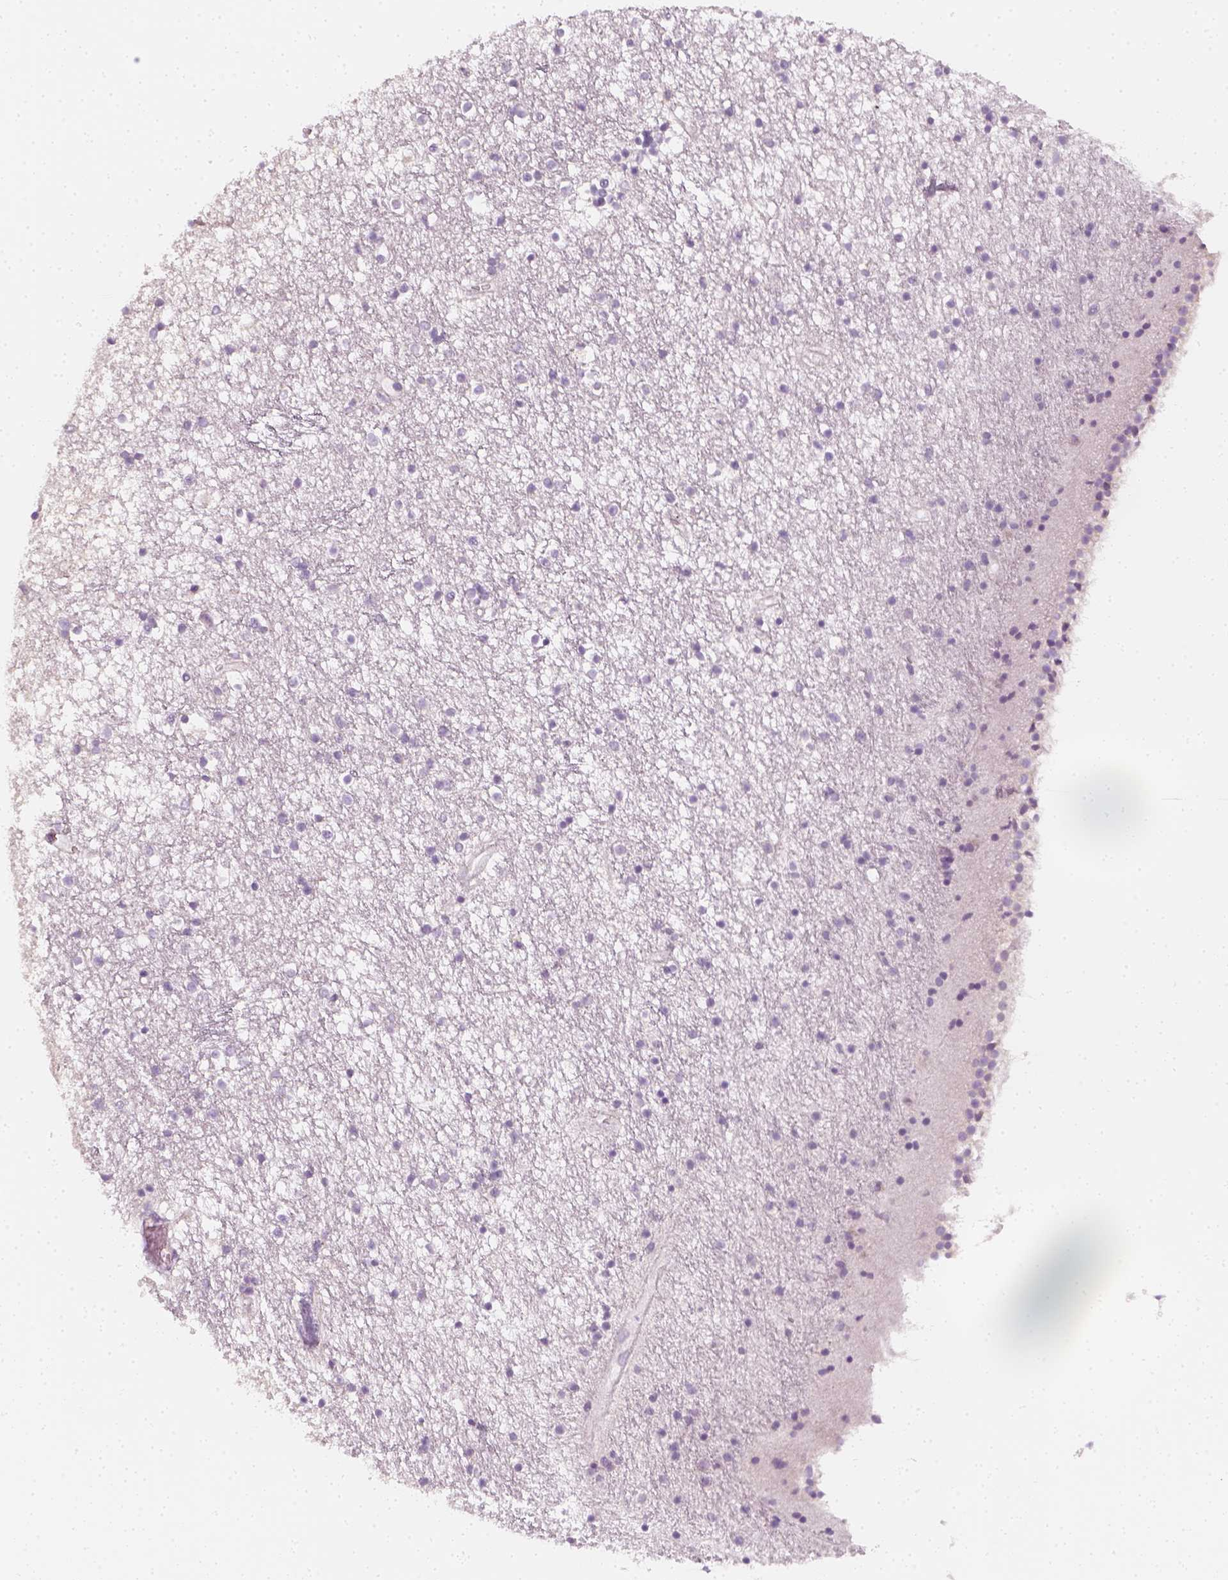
{"staining": {"intensity": "negative", "quantity": "none", "location": "none"}, "tissue": "caudate", "cell_type": "Glial cells", "image_type": "normal", "snomed": [{"axis": "morphology", "description": "Normal tissue, NOS"}, {"axis": "topography", "description": "Lateral ventricle wall"}], "caption": "A micrograph of human caudate is negative for staining in glial cells. (Stains: DAB immunohistochemistry with hematoxylin counter stain, Microscopy: brightfield microscopy at high magnification).", "gene": "PRAME", "patient": {"sex": "female", "age": 71}}